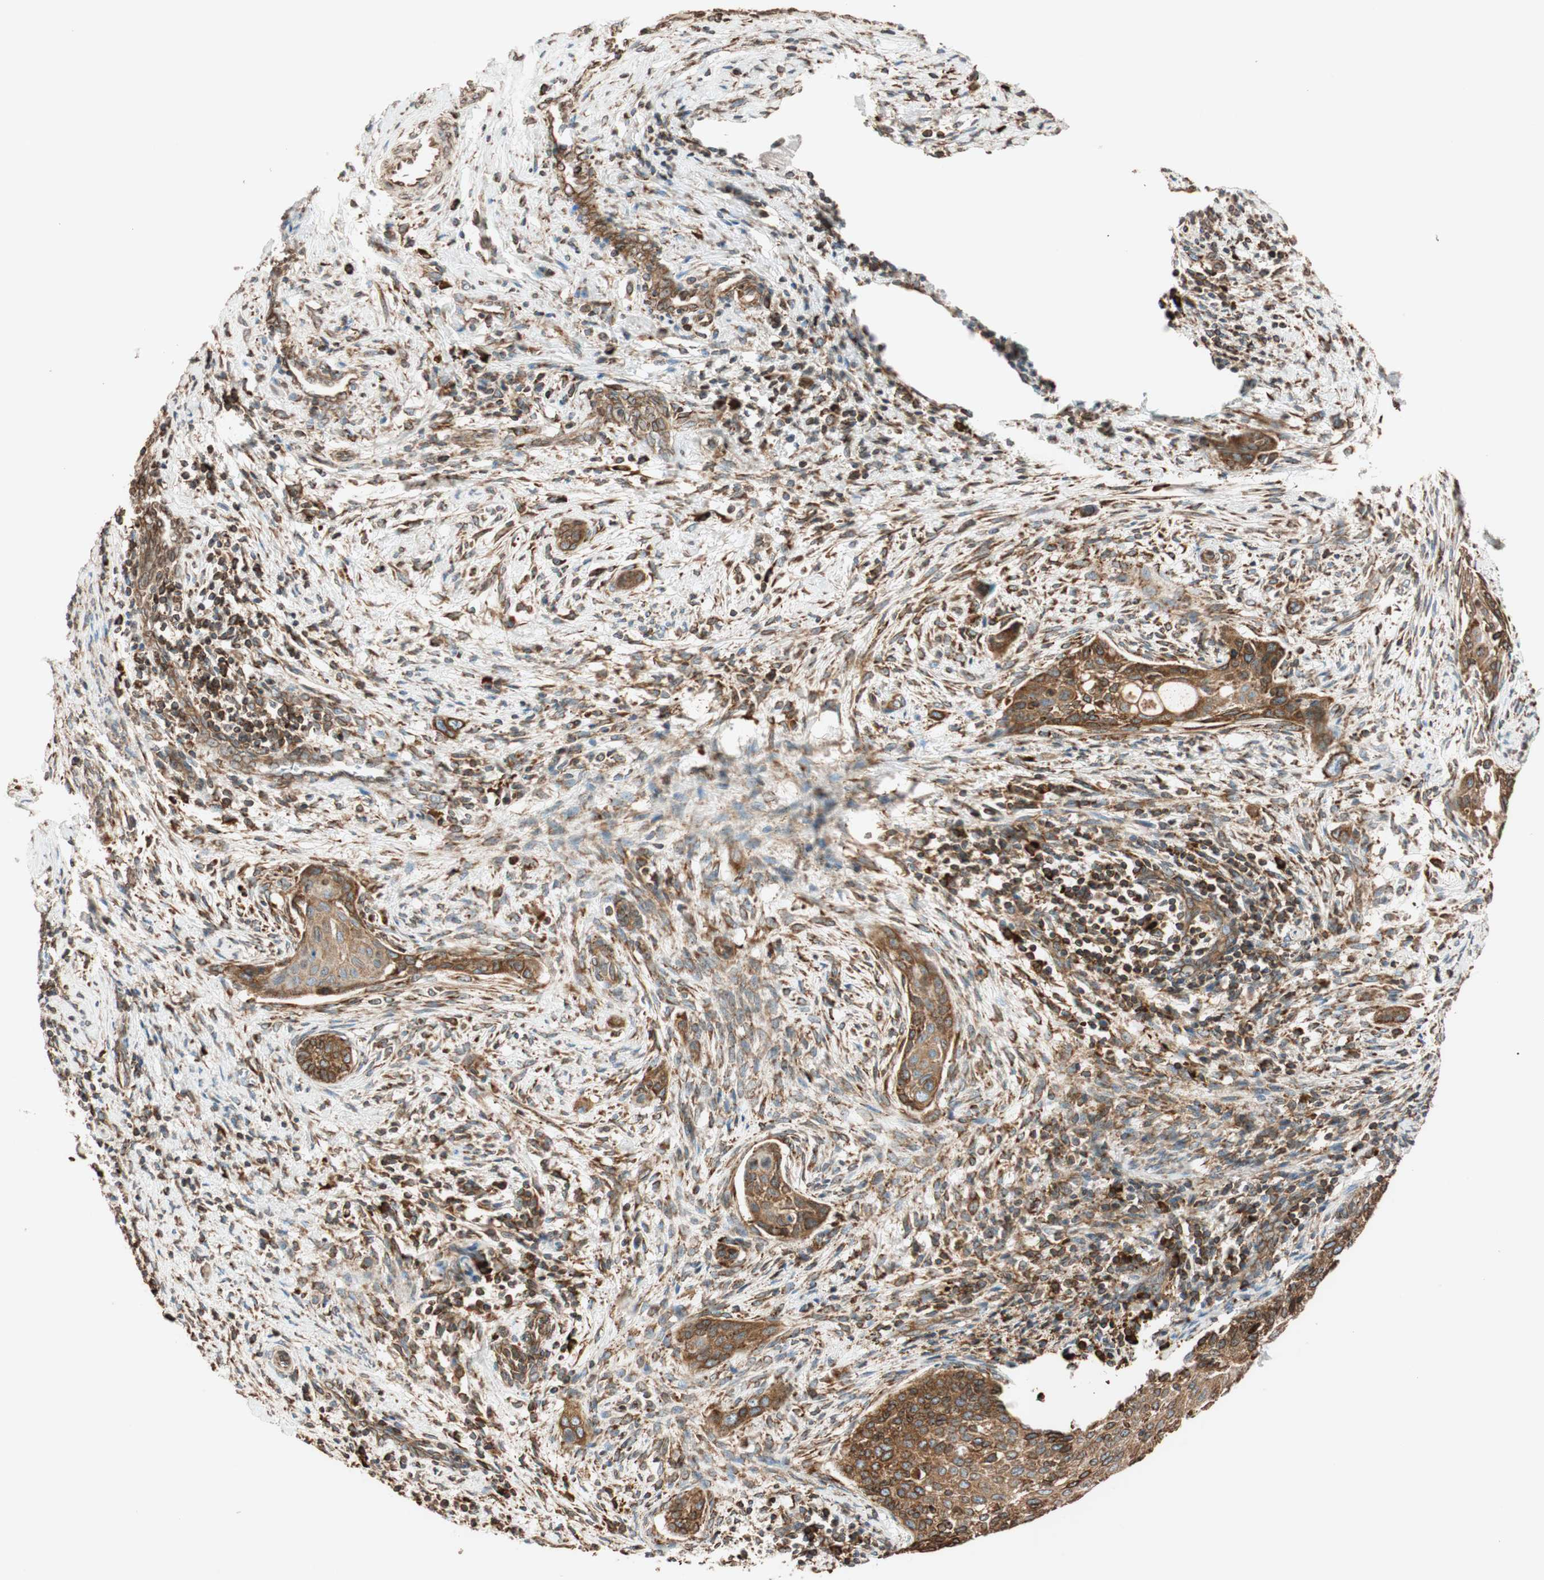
{"staining": {"intensity": "strong", "quantity": ">75%", "location": "cytoplasmic/membranous"}, "tissue": "cervical cancer", "cell_type": "Tumor cells", "image_type": "cancer", "snomed": [{"axis": "morphology", "description": "Squamous cell carcinoma, NOS"}, {"axis": "topography", "description": "Cervix"}], "caption": "Cervical squamous cell carcinoma stained for a protein displays strong cytoplasmic/membranous positivity in tumor cells. (Stains: DAB in brown, nuclei in blue, Microscopy: brightfield microscopy at high magnification).", "gene": "PRKCSH", "patient": {"sex": "female", "age": 33}}